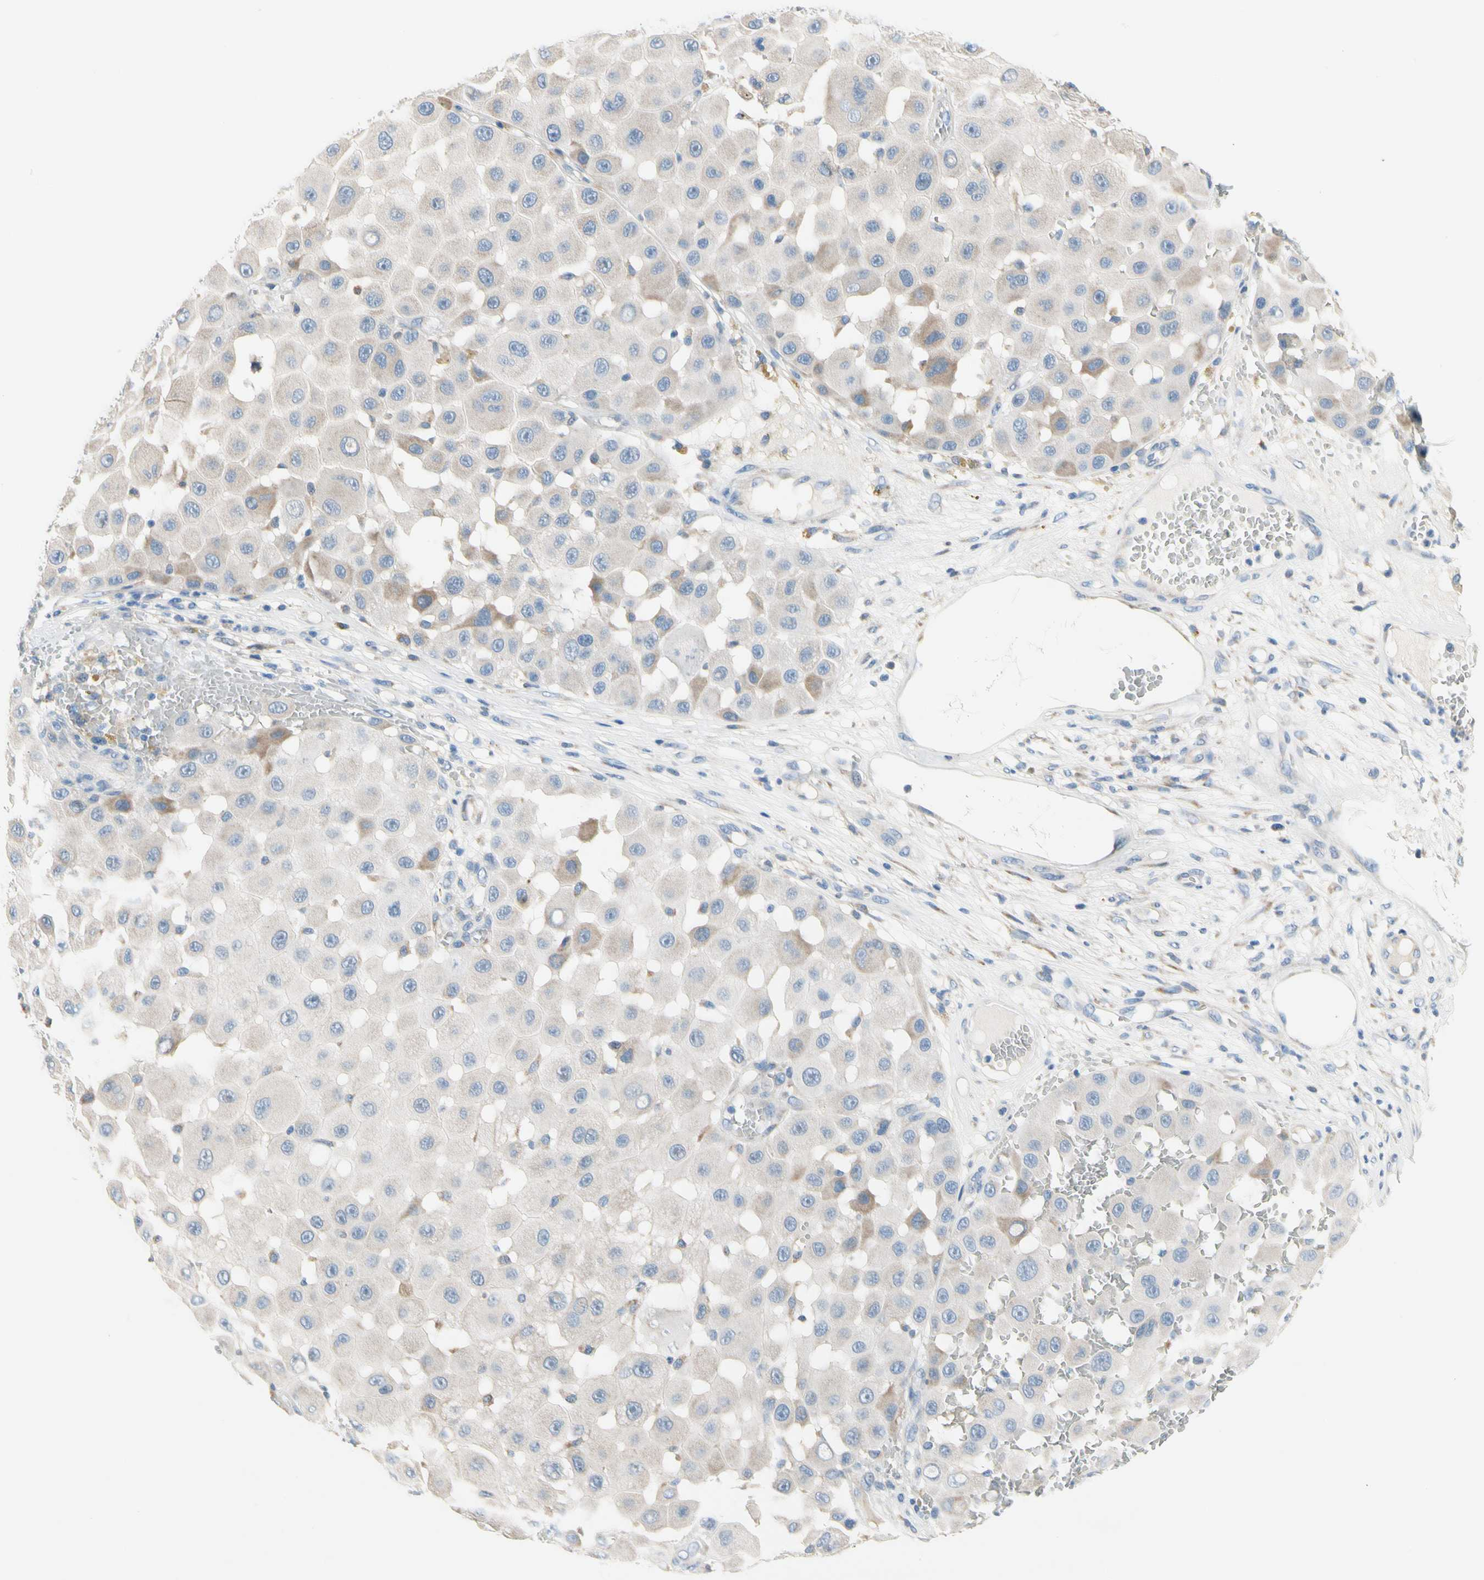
{"staining": {"intensity": "weak", "quantity": "<25%", "location": "cytoplasmic/membranous"}, "tissue": "melanoma", "cell_type": "Tumor cells", "image_type": "cancer", "snomed": [{"axis": "morphology", "description": "Malignant melanoma, NOS"}, {"axis": "topography", "description": "Skin"}], "caption": "This is a image of immunohistochemistry staining of melanoma, which shows no positivity in tumor cells.", "gene": "STXBP1", "patient": {"sex": "female", "age": 81}}